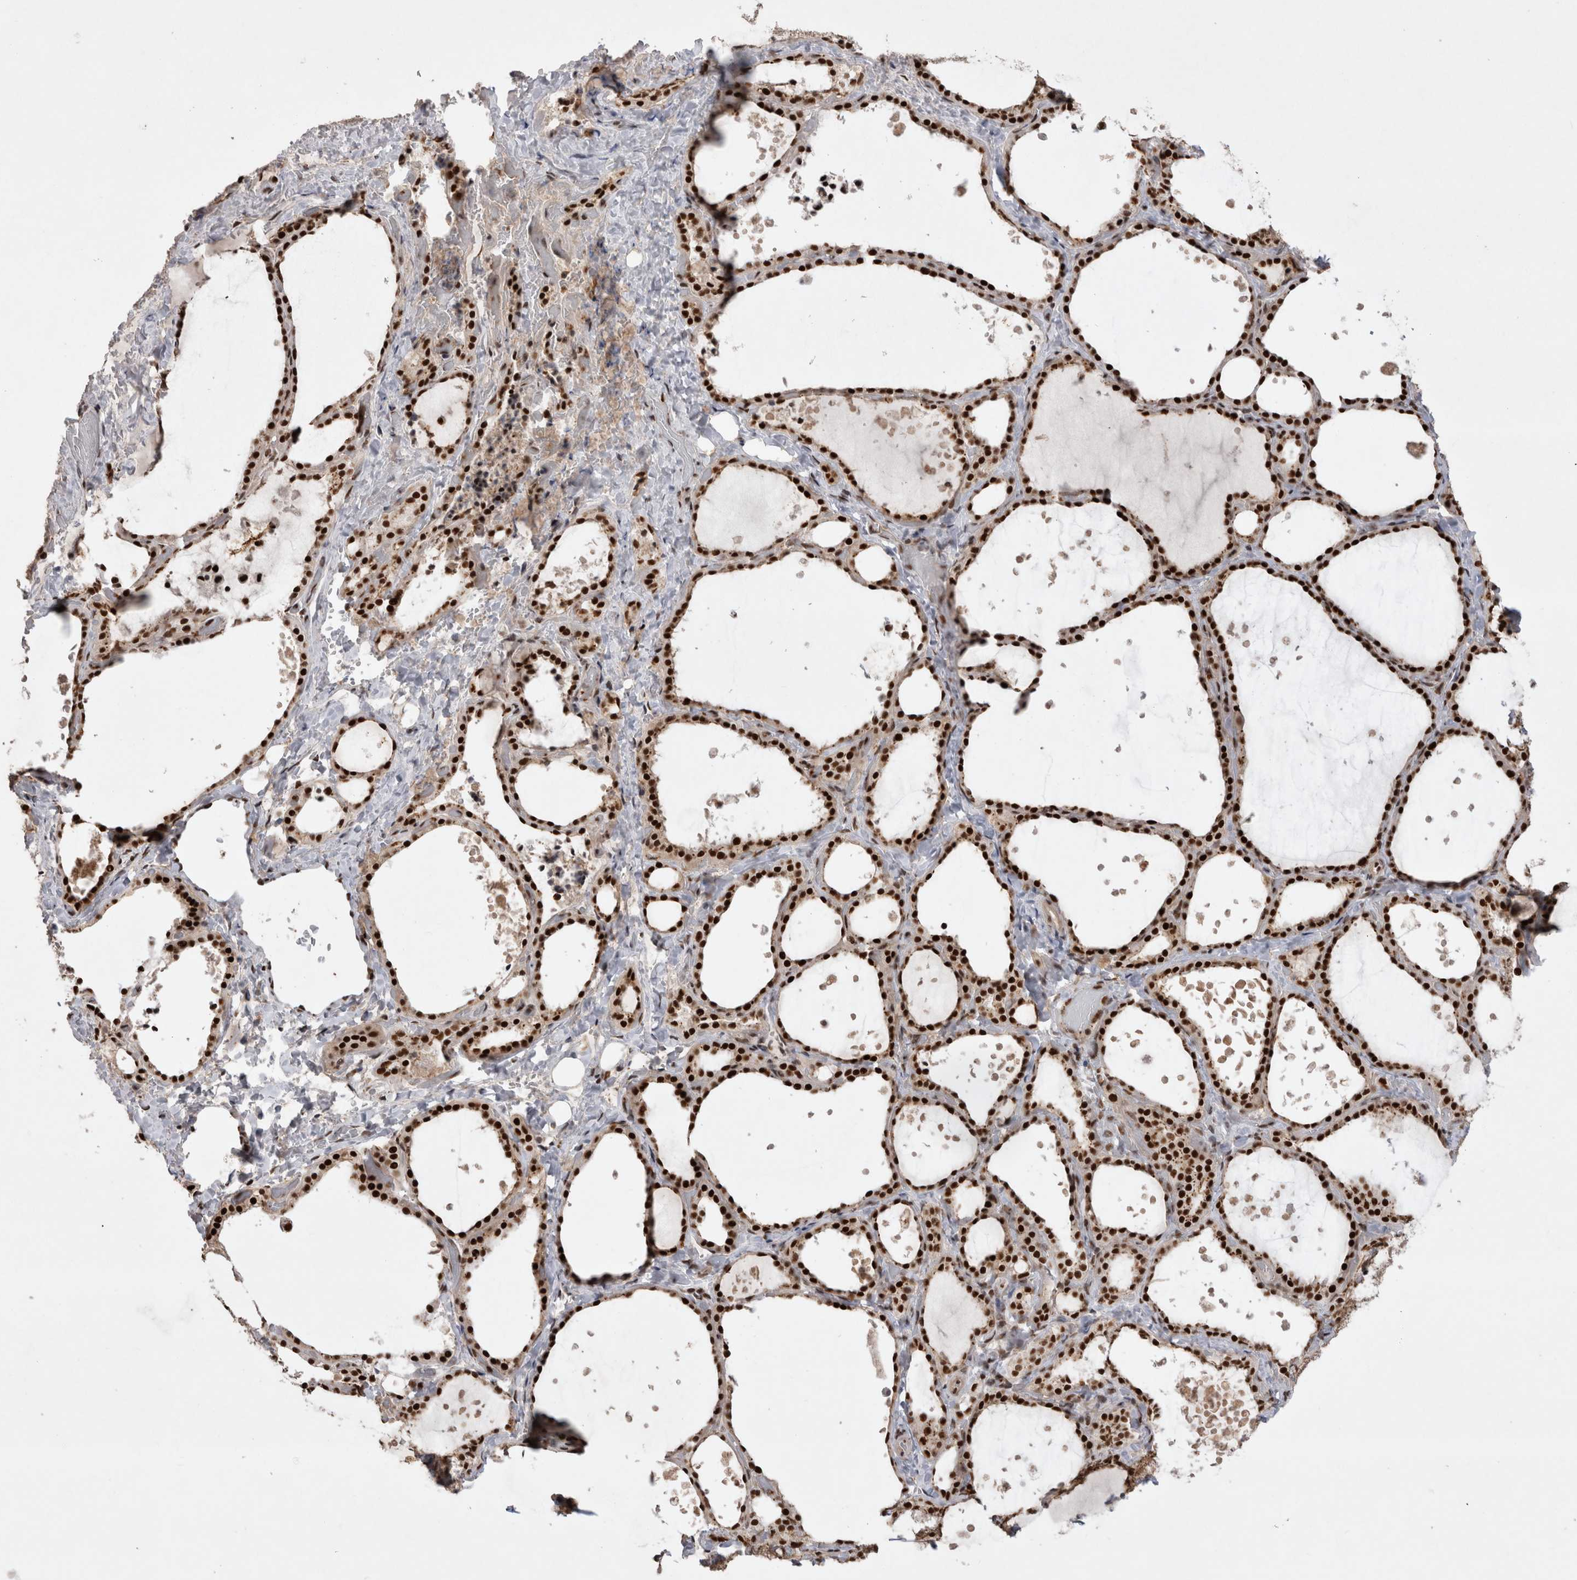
{"staining": {"intensity": "strong", "quantity": ">75%", "location": "nuclear"}, "tissue": "thyroid gland", "cell_type": "Glandular cells", "image_type": "normal", "snomed": [{"axis": "morphology", "description": "Normal tissue, NOS"}, {"axis": "topography", "description": "Thyroid gland"}], "caption": "This image reveals IHC staining of benign thyroid gland, with high strong nuclear positivity in about >75% of glandular cells.", "gene": "EYA2", "patient": {"sex": "female", "age": 44}}